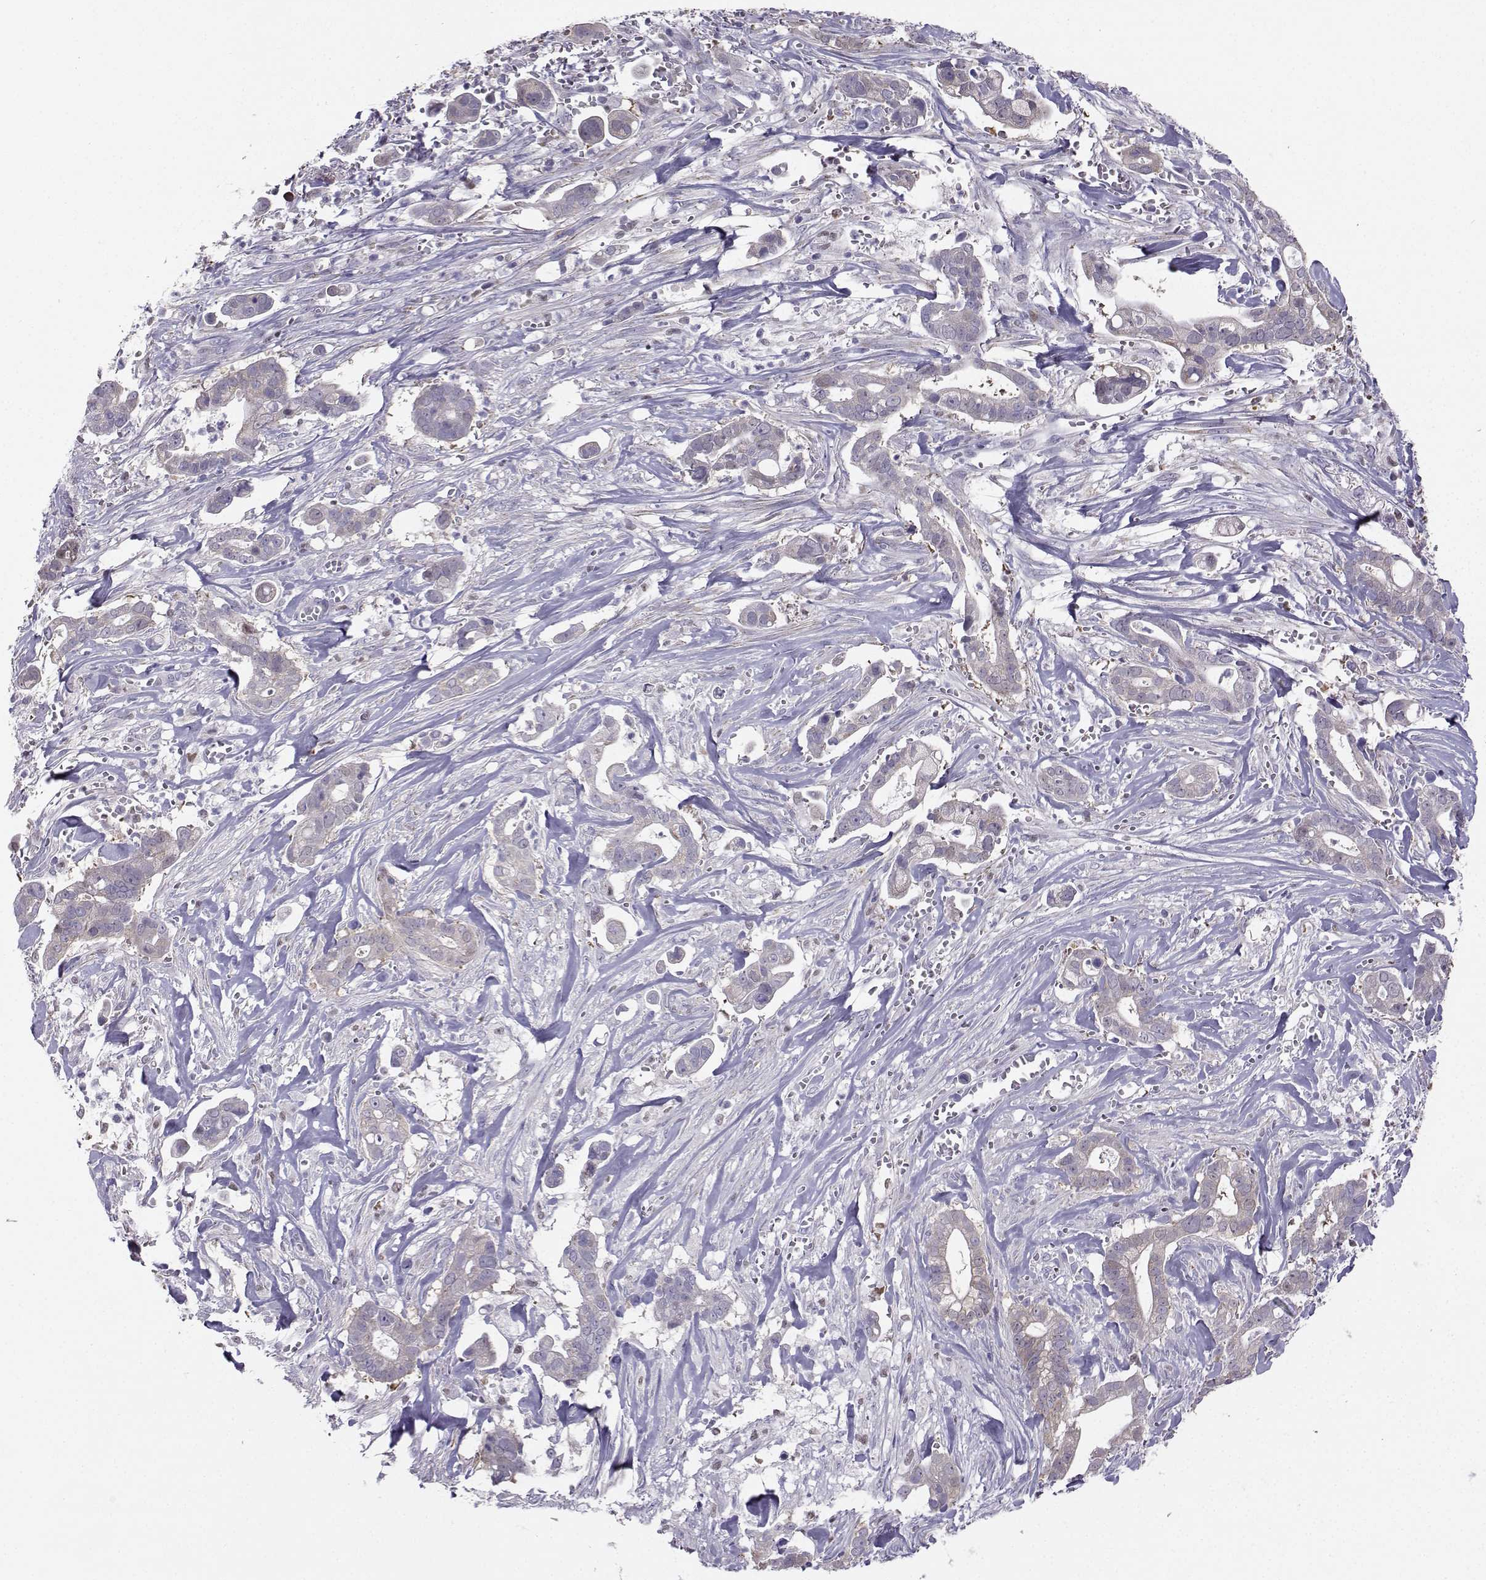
{"staining": {"intensity": "negative", "quantity": "none", "location": "none"}, "tissue": "pancreatic cancer", "cell_type": "Tumor cells", "image_type": "cancer", "snomed": [{"axis": "morphology", "description": "Adenocarcinoma, NOS"}, {"axis": "topography", "description": "Pancreas"}], "caption": "Immunohistochemistry micrograph of adenocarcinoma (pancreatic) stained for a protein (brown), which demonstrates no positivity in tumor cells. (DAB (3,3'-diaminobenzidine) immunohistochemistry (IHC), high magnification).", "gene": "DCLK3", "patient": {"sex": "male", "age": 61}}